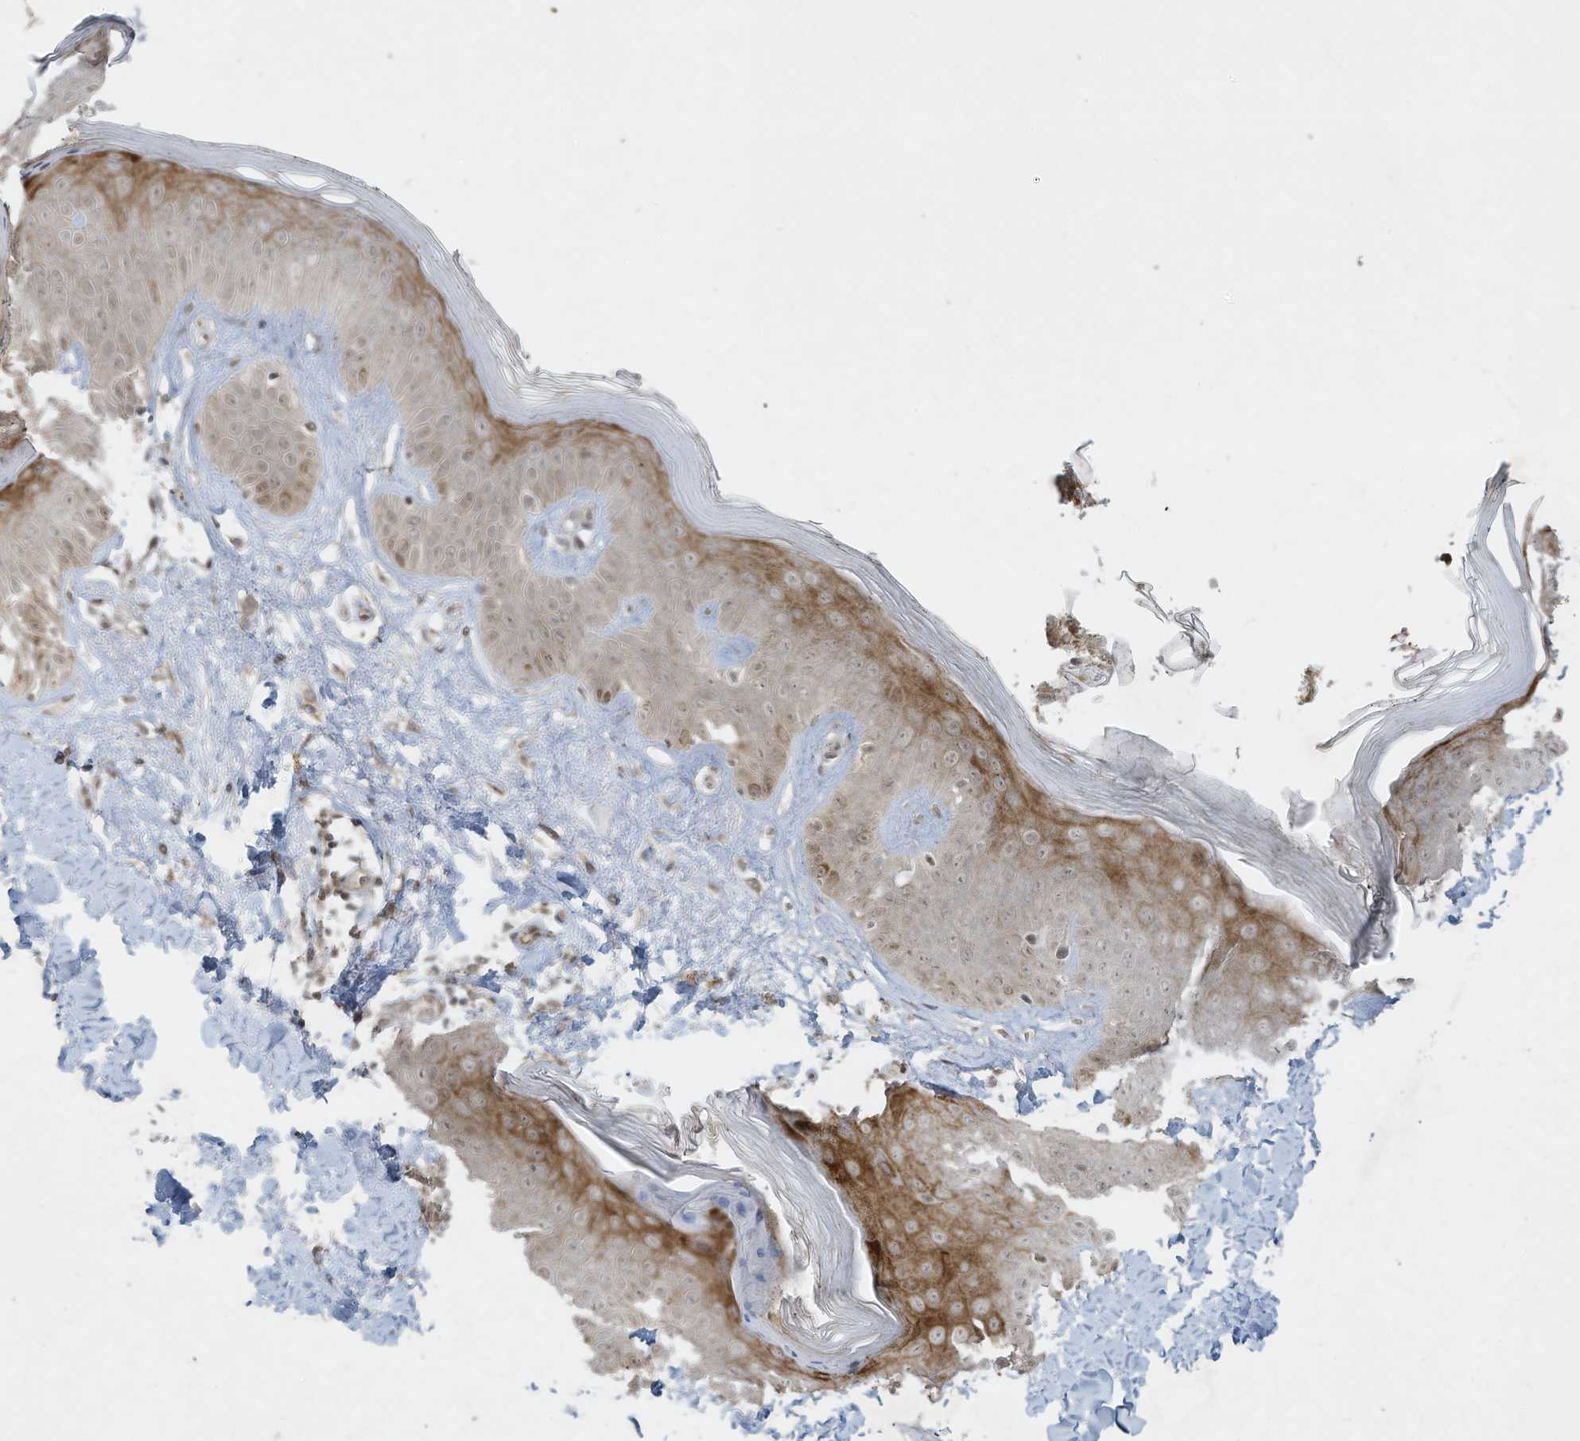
{"staining": {"intensity": "weak", "quantity": ">75%", "location": "cytoplasmic/membranous,nuclear"}, "tissue": "skin", "cell_type": "Fibroblasts", "image_type": "normal", "snomed": [{"axis": "morphology", "description": "Normal tissue, NOS"}, {"axis": "topography", "description": "Skin"}], "caption": "Immunohistochemical staining of normal human skin reveals weak cytoplasmic/membranous,nuclear protein staining in approximately >75% of fibroblasts.", "gene": "ZNF263", "patient": {"sex": "female", "age": 64}}